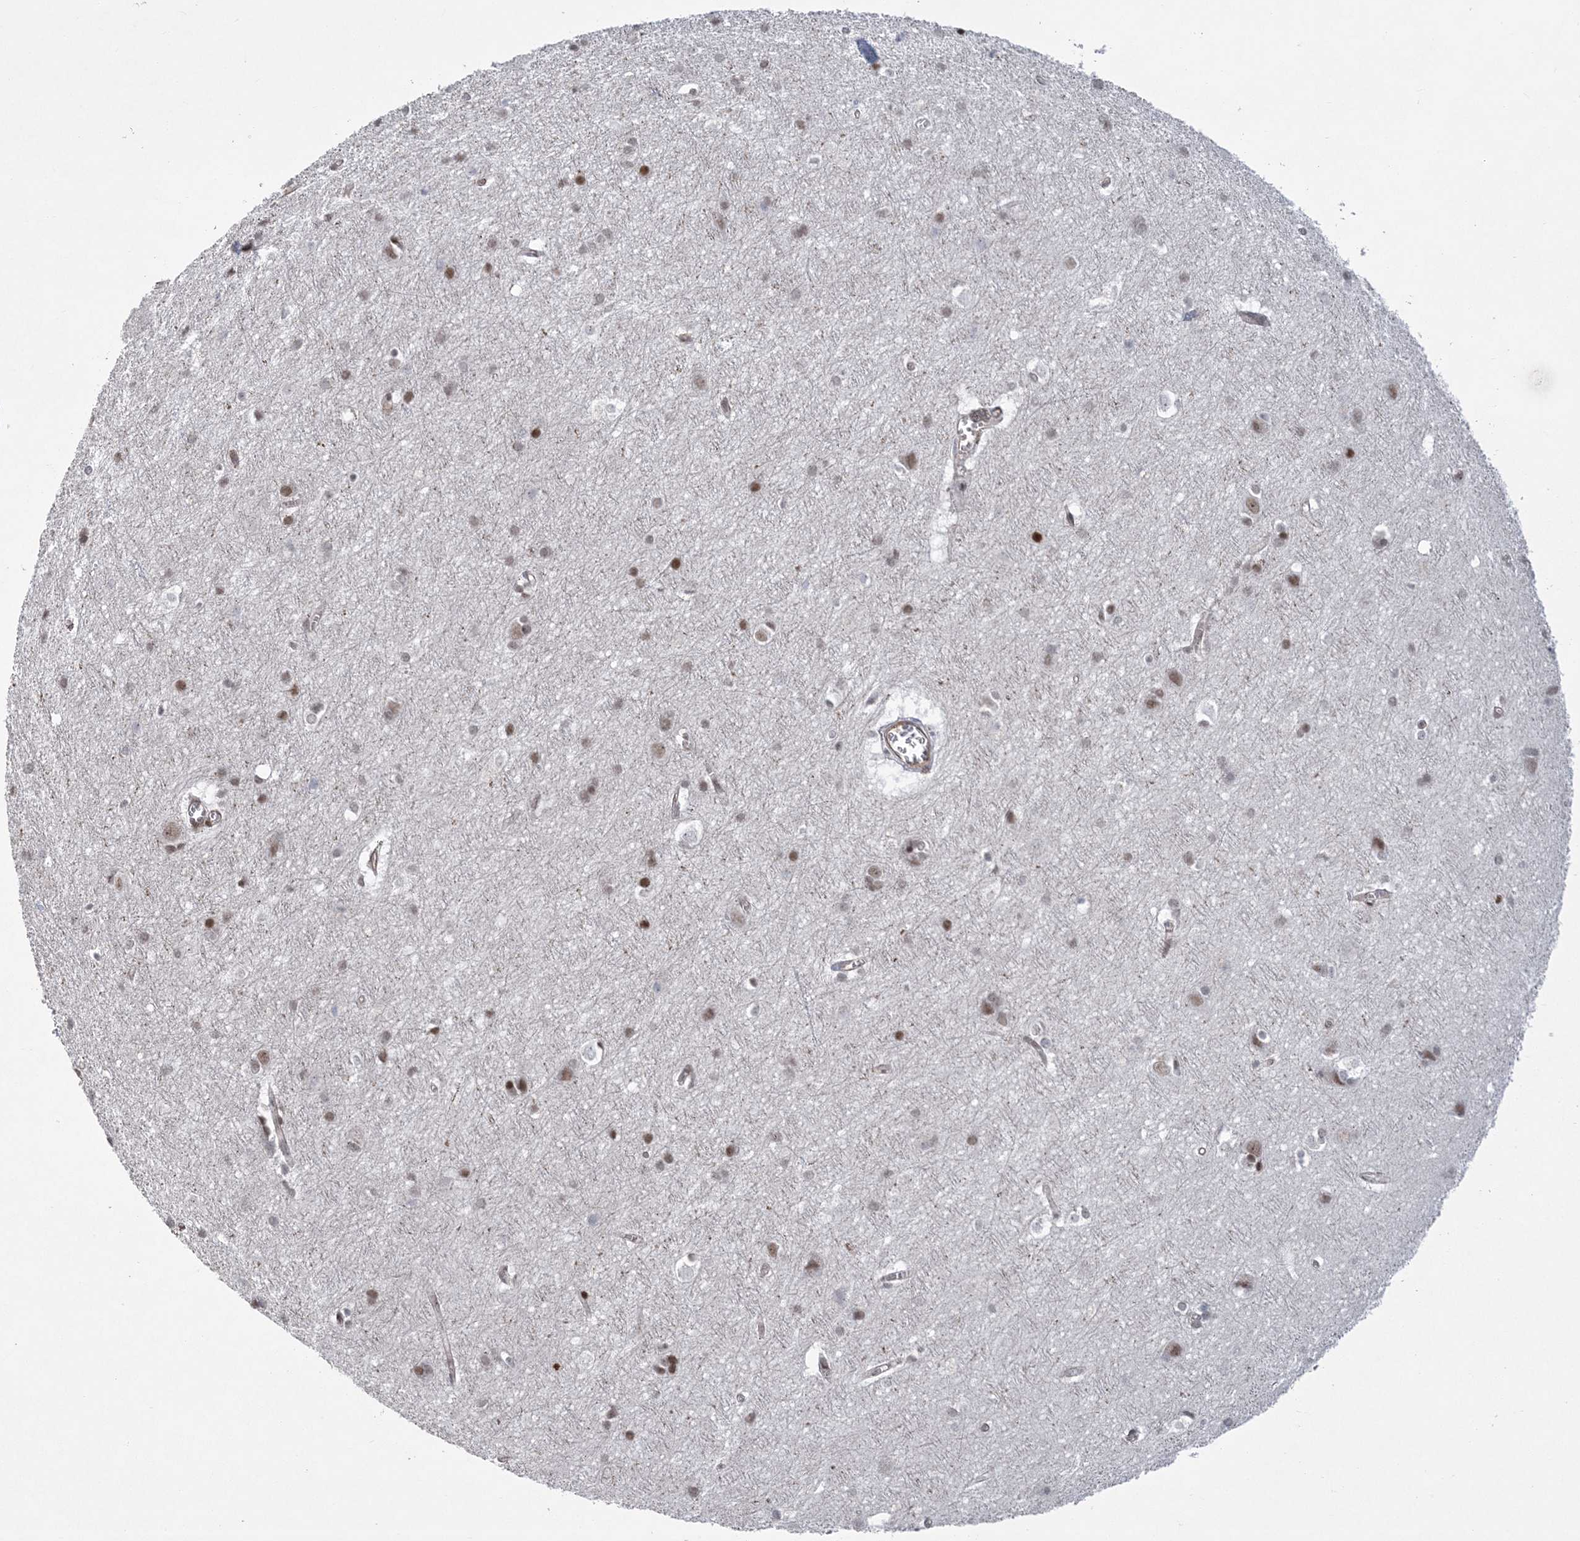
{"staining": {"intensity": "weak", "quantity": "25%-75%", "location": "nuclear"}, "tissue": "cerebral cortex", "cell_type": "Endothelial cells", "image_type": "normal", "snomed": [{"axis": "morphology", "description": "Normal tissue, NOS"}, {"axis": "topography", "description": "Cerebral cortex"}], "caption": "Cerebral cortex stained with DAB (3,3'-diaminobenzidine) immunohistochemistry (IHC) demonstrates low levels of weak nuclear staining in about 25%-75% of endothelial cells.", "gene": "HOMEZ", "patient": {"sex": "male", "age": 54}}